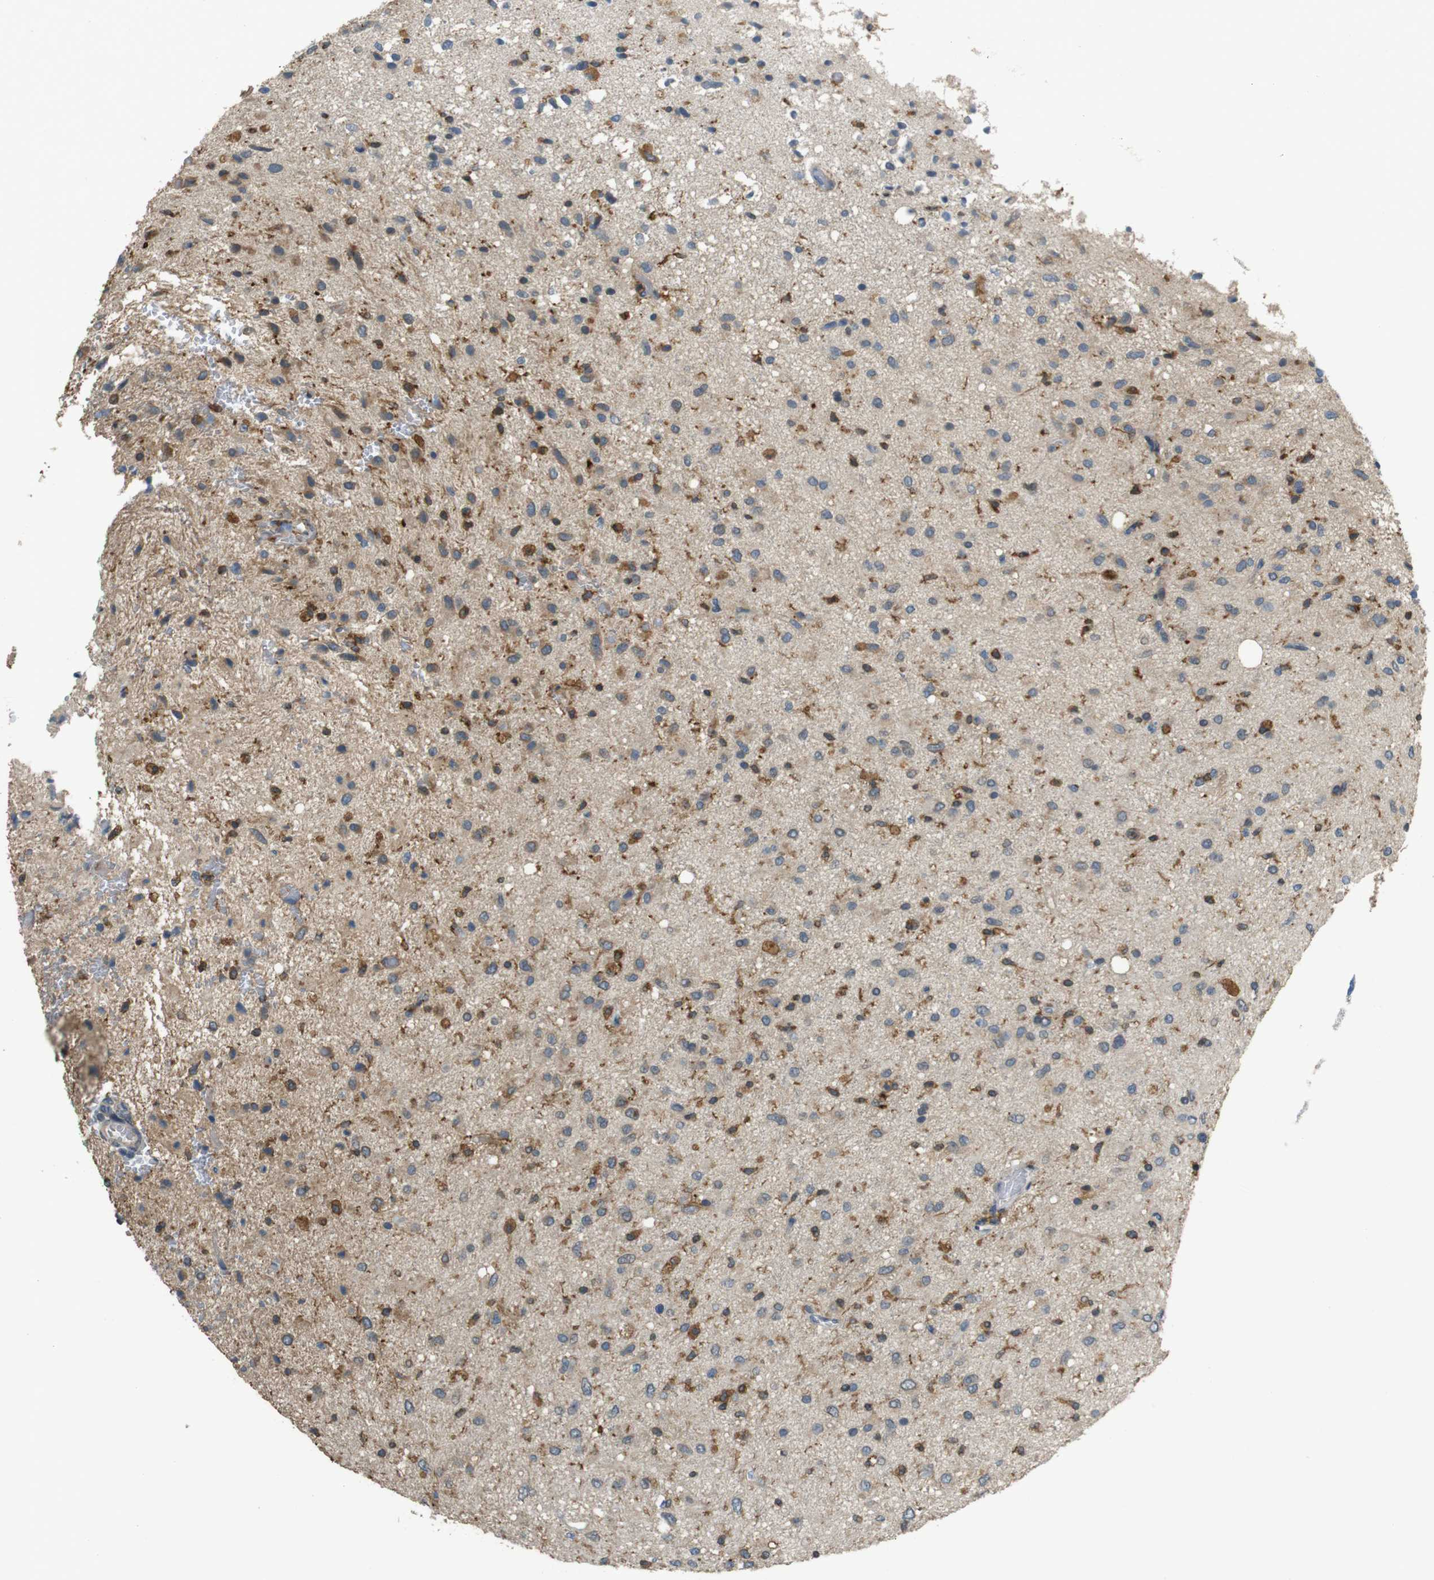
{"staining": {"intensity": "moderate", "quantity": "<25%", "location": "cytoplasmic/membranous"}, "tissue": "glioma", "cell_type": "Tumor cells", "image_type": "cancer", "snomed": [{"axis": "morphology", "description": "Glioma, malignant, Low grade"}, {"axis": "topography", "description": "Brain"}], "caption": "Protein staining exhibits moderate cytoplasmic/membranous staining in approximately <25% of tumor cells in malignant glioma (low-grade).", "gene": "ARHGAP24", "patient": {"sex": "male", "age": 77}}